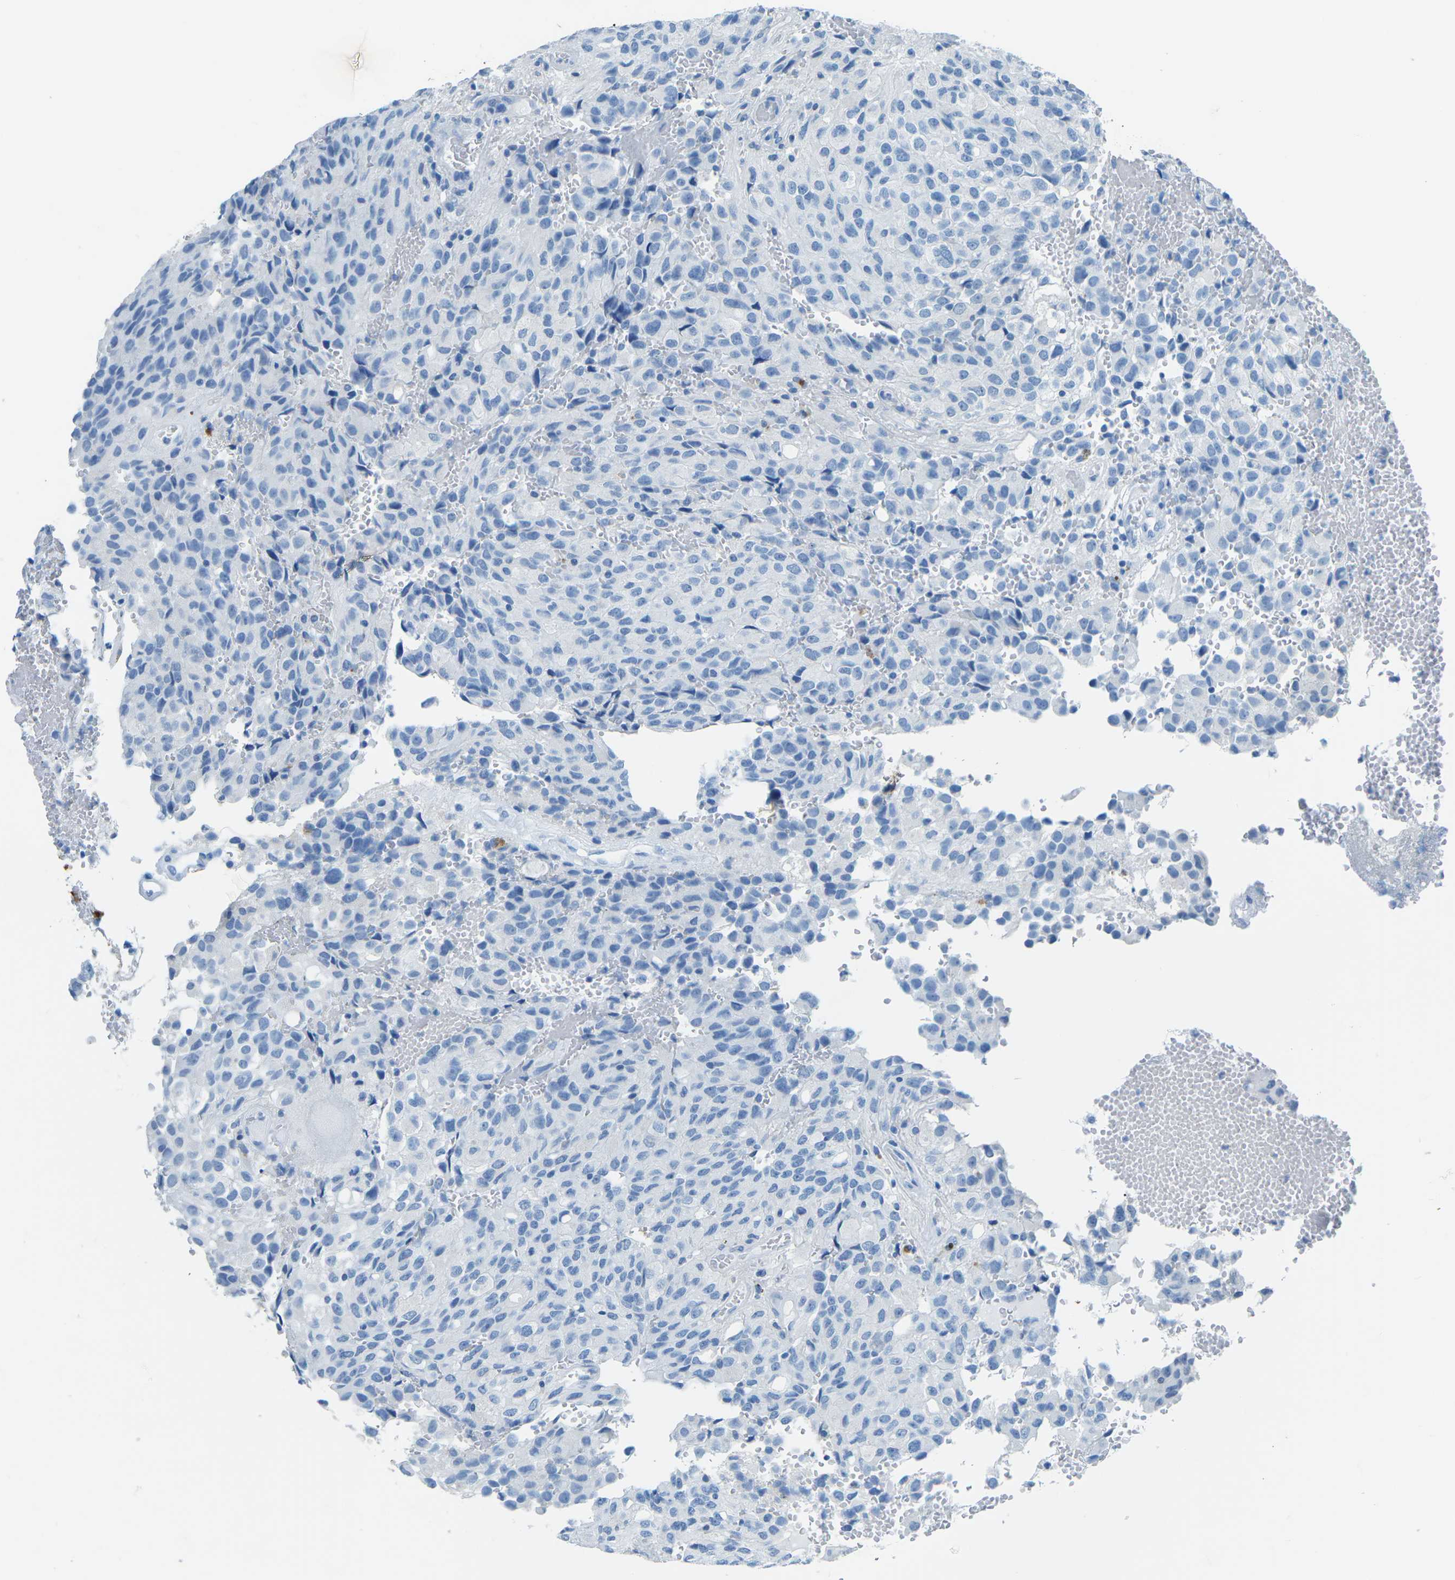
{"staining": {"intensity": "negative", "quantity": "none", "location": "none"}, "tissue": "glioma", "cell_type": "Tumor cells", "image_type": "cancer", "snomed": [{"axis": "morphology", "description": "Glioma, malignant, High grade"}, {"axis": "topography", "description": "Brain"}], "caption": "Malignant glioma (high-grade) was stained to show a protein in brown. There is no significant positivity in tumor cells.", "gene": "MYH8", "patient": {"sex": "male", "age": 32}}